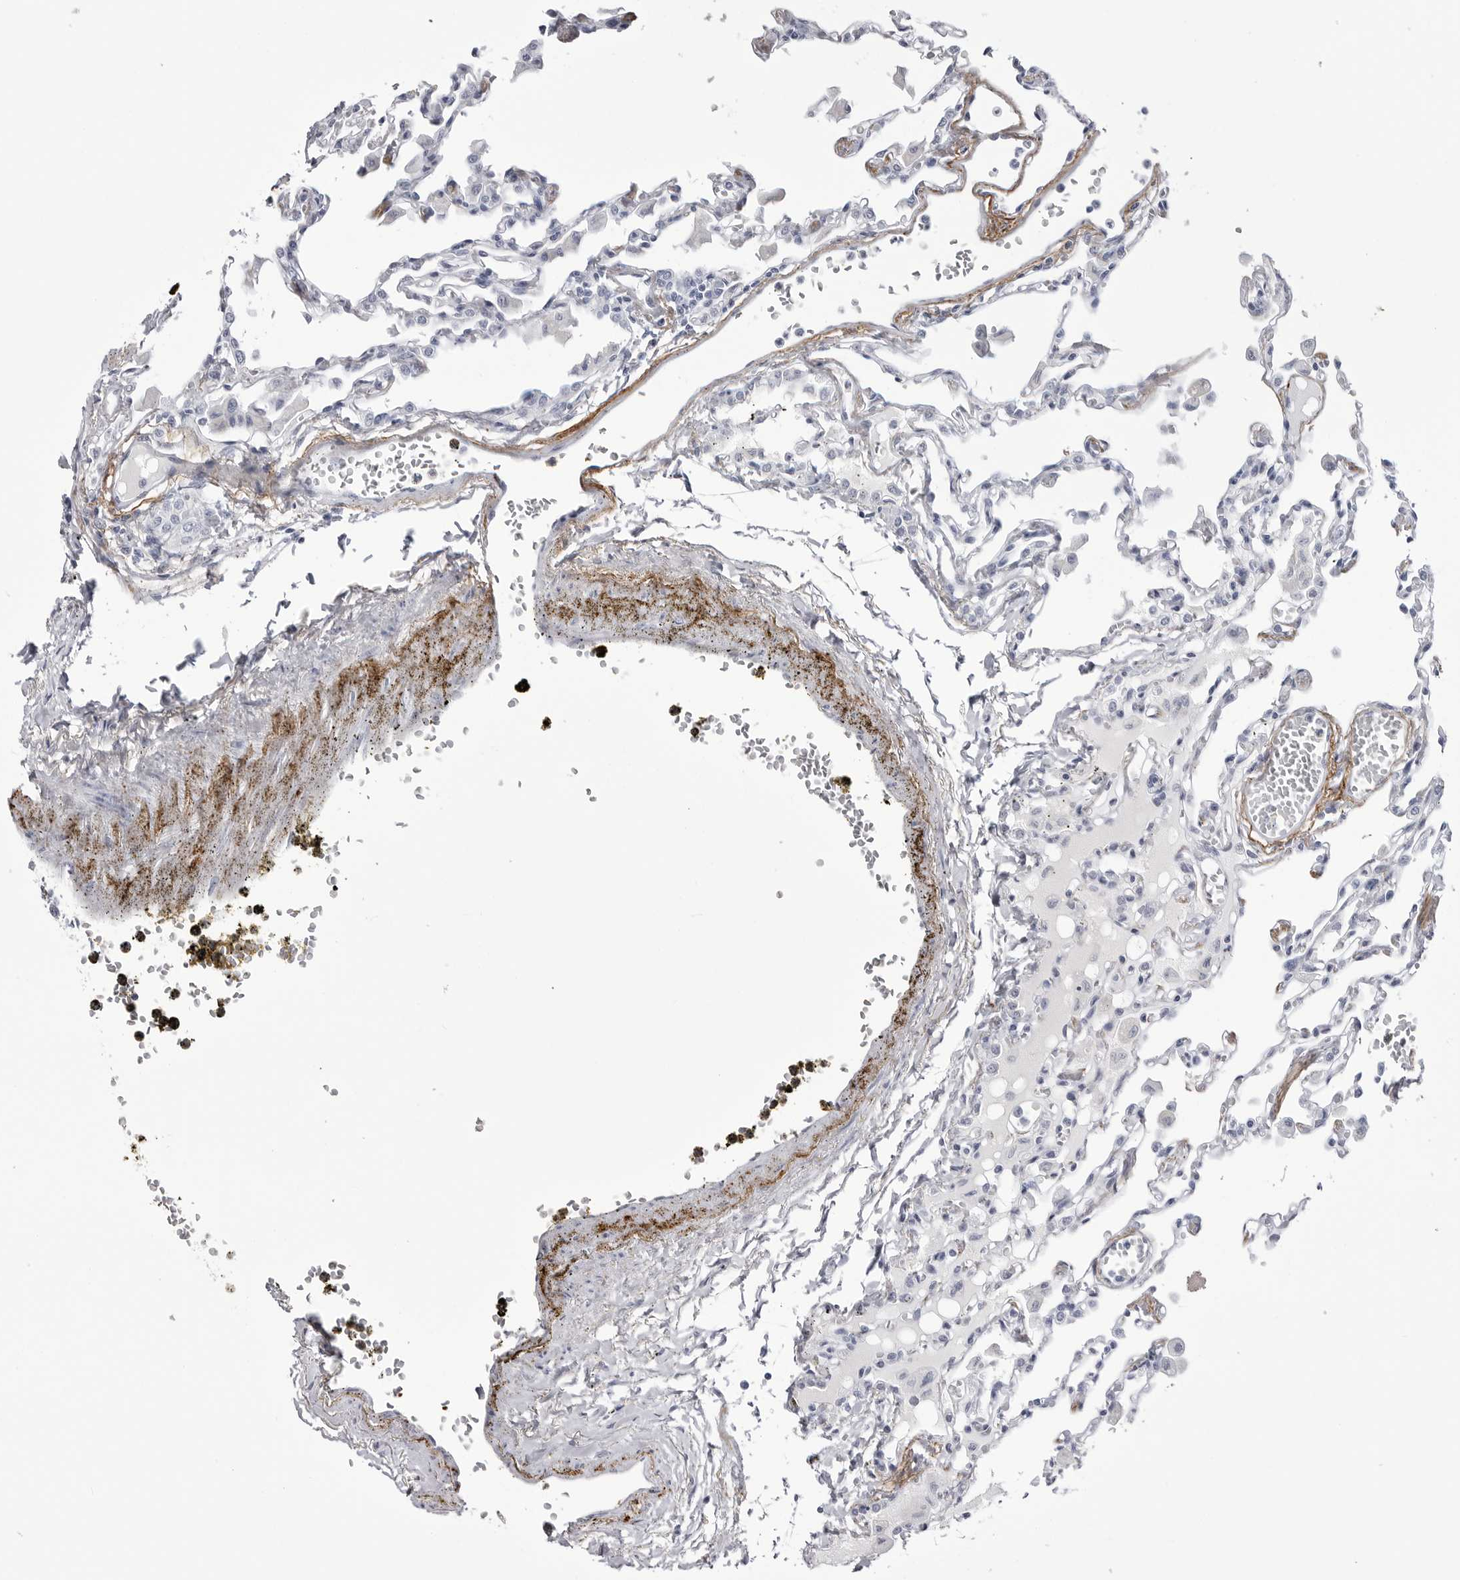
{"staining": {"intensity": "negative", "quantity": "none", "location": "none"}, "tissue": "lung", "cell_type": "Alveolar cells", "image_type": "normal", "snomed": [{"axis": "morphology", "description": "Normal tissue, NOS"}, {"axis": "topography", "description": "Bronchus"}, {"axis": "topography", "description": "Lung"}], "caption": "High power microscopy micrograph of an immunohistochemistry histopathology image of normal lung, revealing no significant positivity in alveolar cells. Brightfield microscopy of IHC stained with DAB (brown) and hematoxylin (blue), captured at high magnification.", "gene": "COL26A1", "patient": {"sex": "female", "age": 49}}